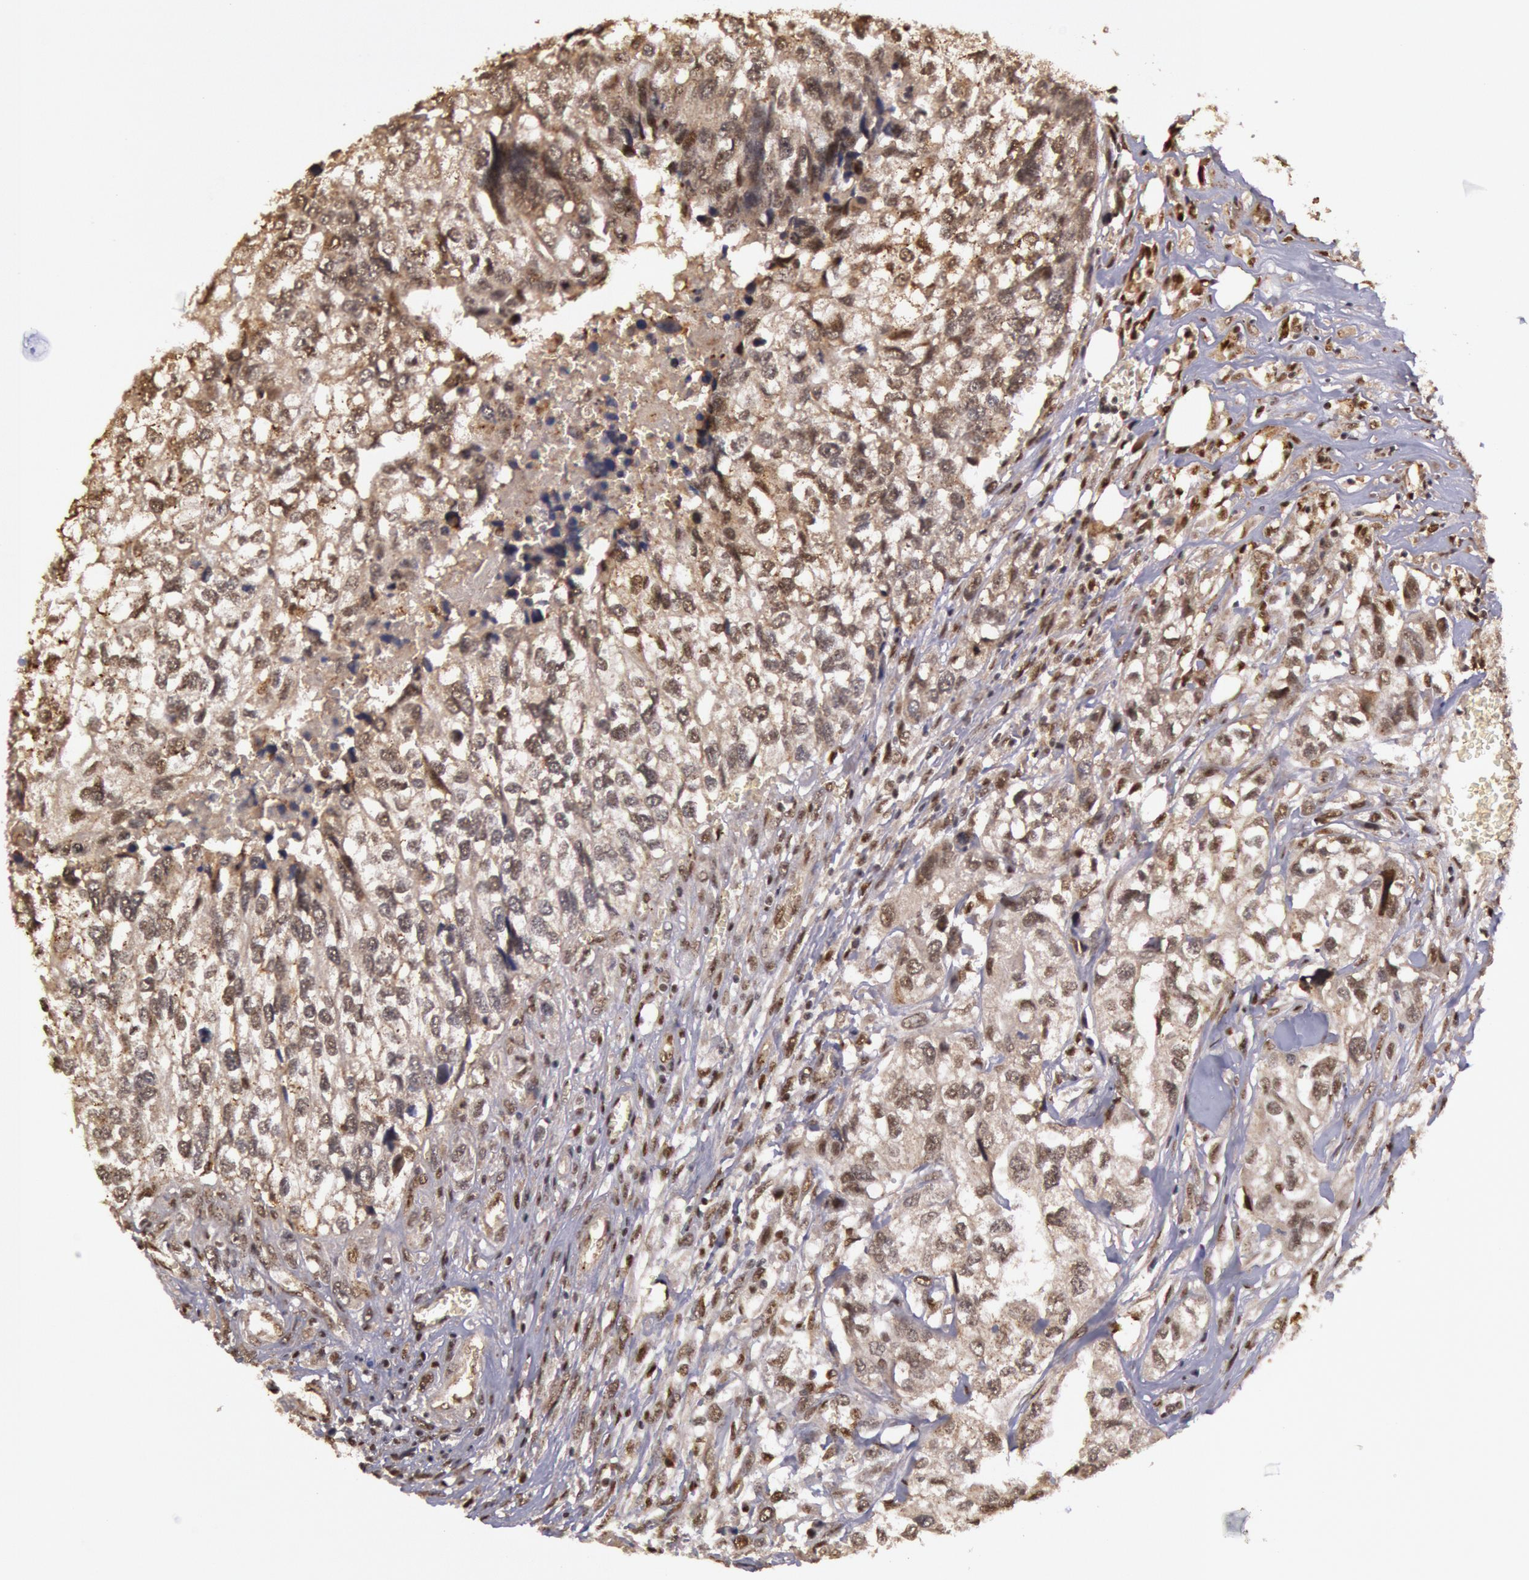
{"staining": {"intensity": "weak", "quantity": ">75%", "location": "cytoplasmic/membranous,nuclear"}, "tissue": "breast cancer", "cell_type": "Tumor cells", "image_type": "cancer", "snomed": [{"axis": "morphology", "description": "Neoplasm, malignant, NOS"}, {"axis": "topography", "description": "Breast"}], "caption": "Immunohistochemical staining of human breast cancer (malignant neoplasm) shows weak cytoplasmic/membranous and nuclear protein staining in approximately >75% of tumor cells.", "gene": "LIG4", "patient": {"sex": "female", "age": 50}}